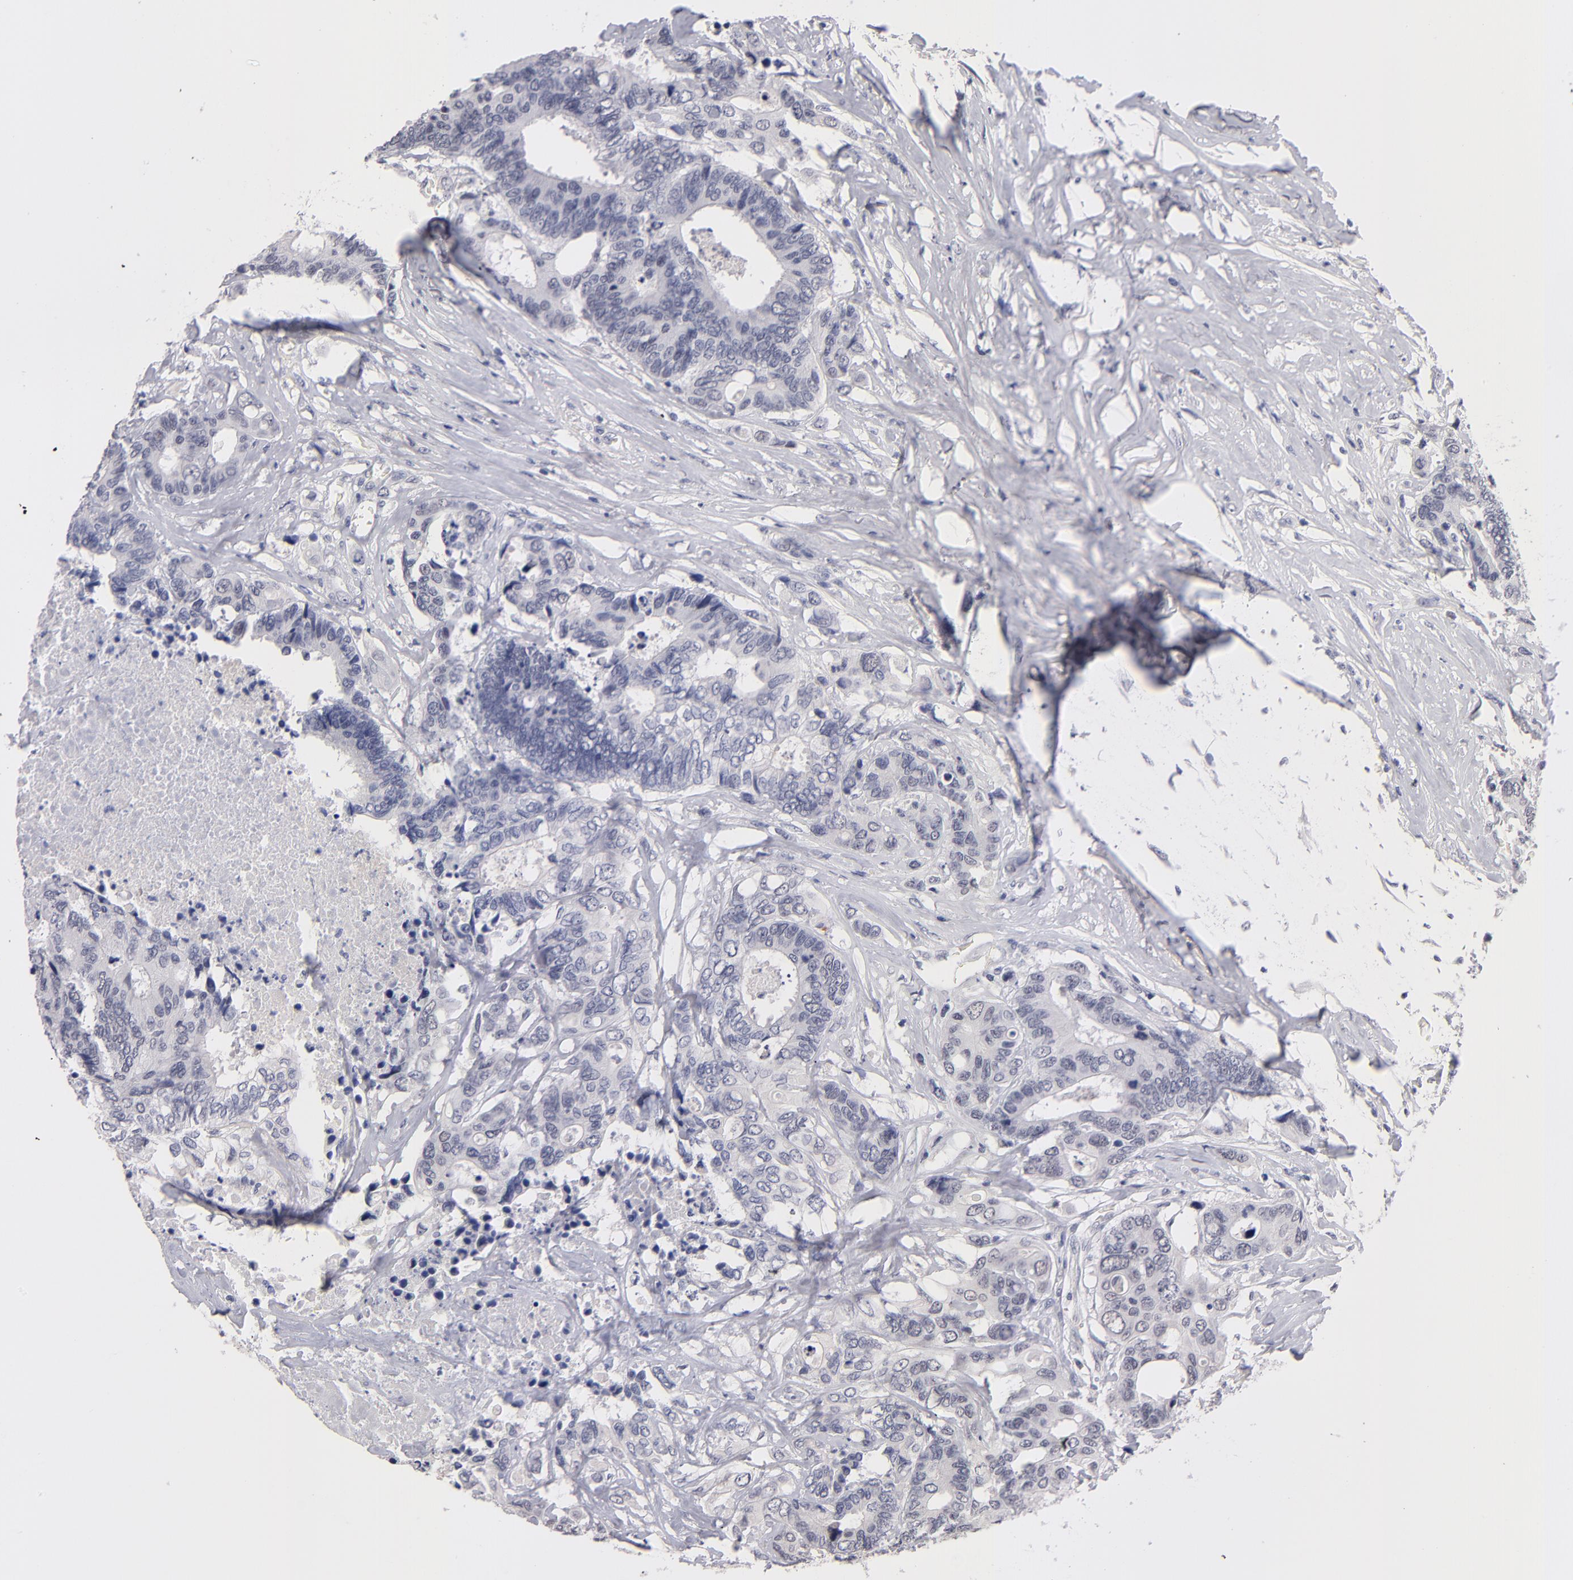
{"staining": {"intensity": "negative", "quantity": "none", "location": "none"}, "tissue": "colorectal cancer", "cell_type": "Tumor cells", "image_type": "cancer", "snomed": [{"axis": "morphology", "description": "Adenocarcinoma, NOS"}, {"axis": "topography", "description": "Rectum"}], "caption": "This is an IHC photomicrograph of colorectal cancer (adenocarcinoma). There is no expression in tumor cells.", "gene": "TEX11", "patient": {"sex": "male", "age": 55}}